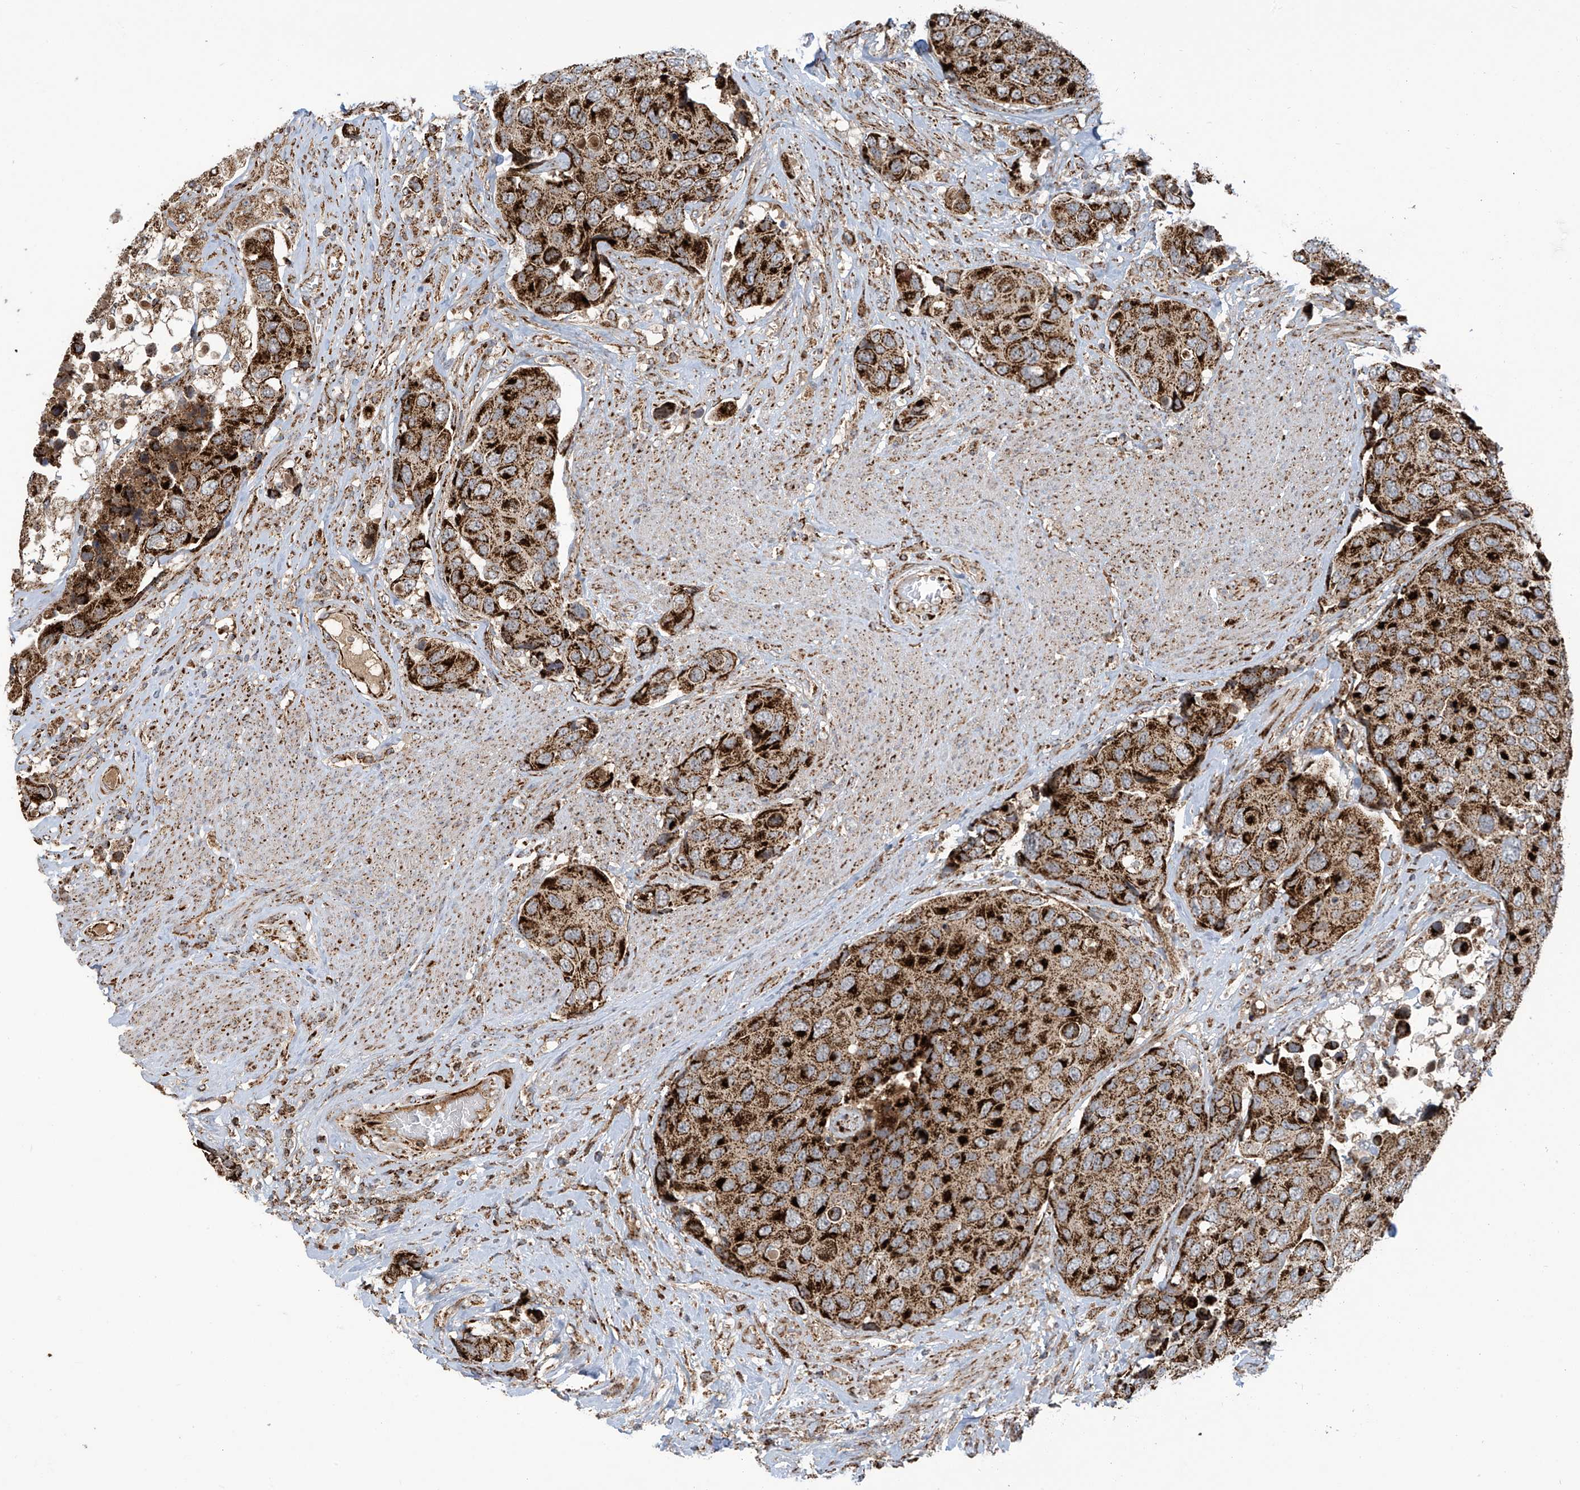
{"staining": {"intensity": "strong", "quantity": ">75%", "location": "cytoplasmic/membranous"}, "tissue": "urothelial cancer", "cell_type": "Tumor cells", "image_type": "cancer", "snomed": [{"axis": "morphology", "description": "Urothelial carcinoma, High grade"}, {"axis": "topography", "description": "Urinary bladder"}], "caption": "Brown immunohistochemical staining in human urothelial carcinoma (high-grade) exhibits strong cytoplasmic/membranous positivity in approximately >75% of tumor cells. (Brightfield microscopy of DAB IHC at high magnification).", "gene": "COX10", "patient": {"sex": "male", "age": 74}}